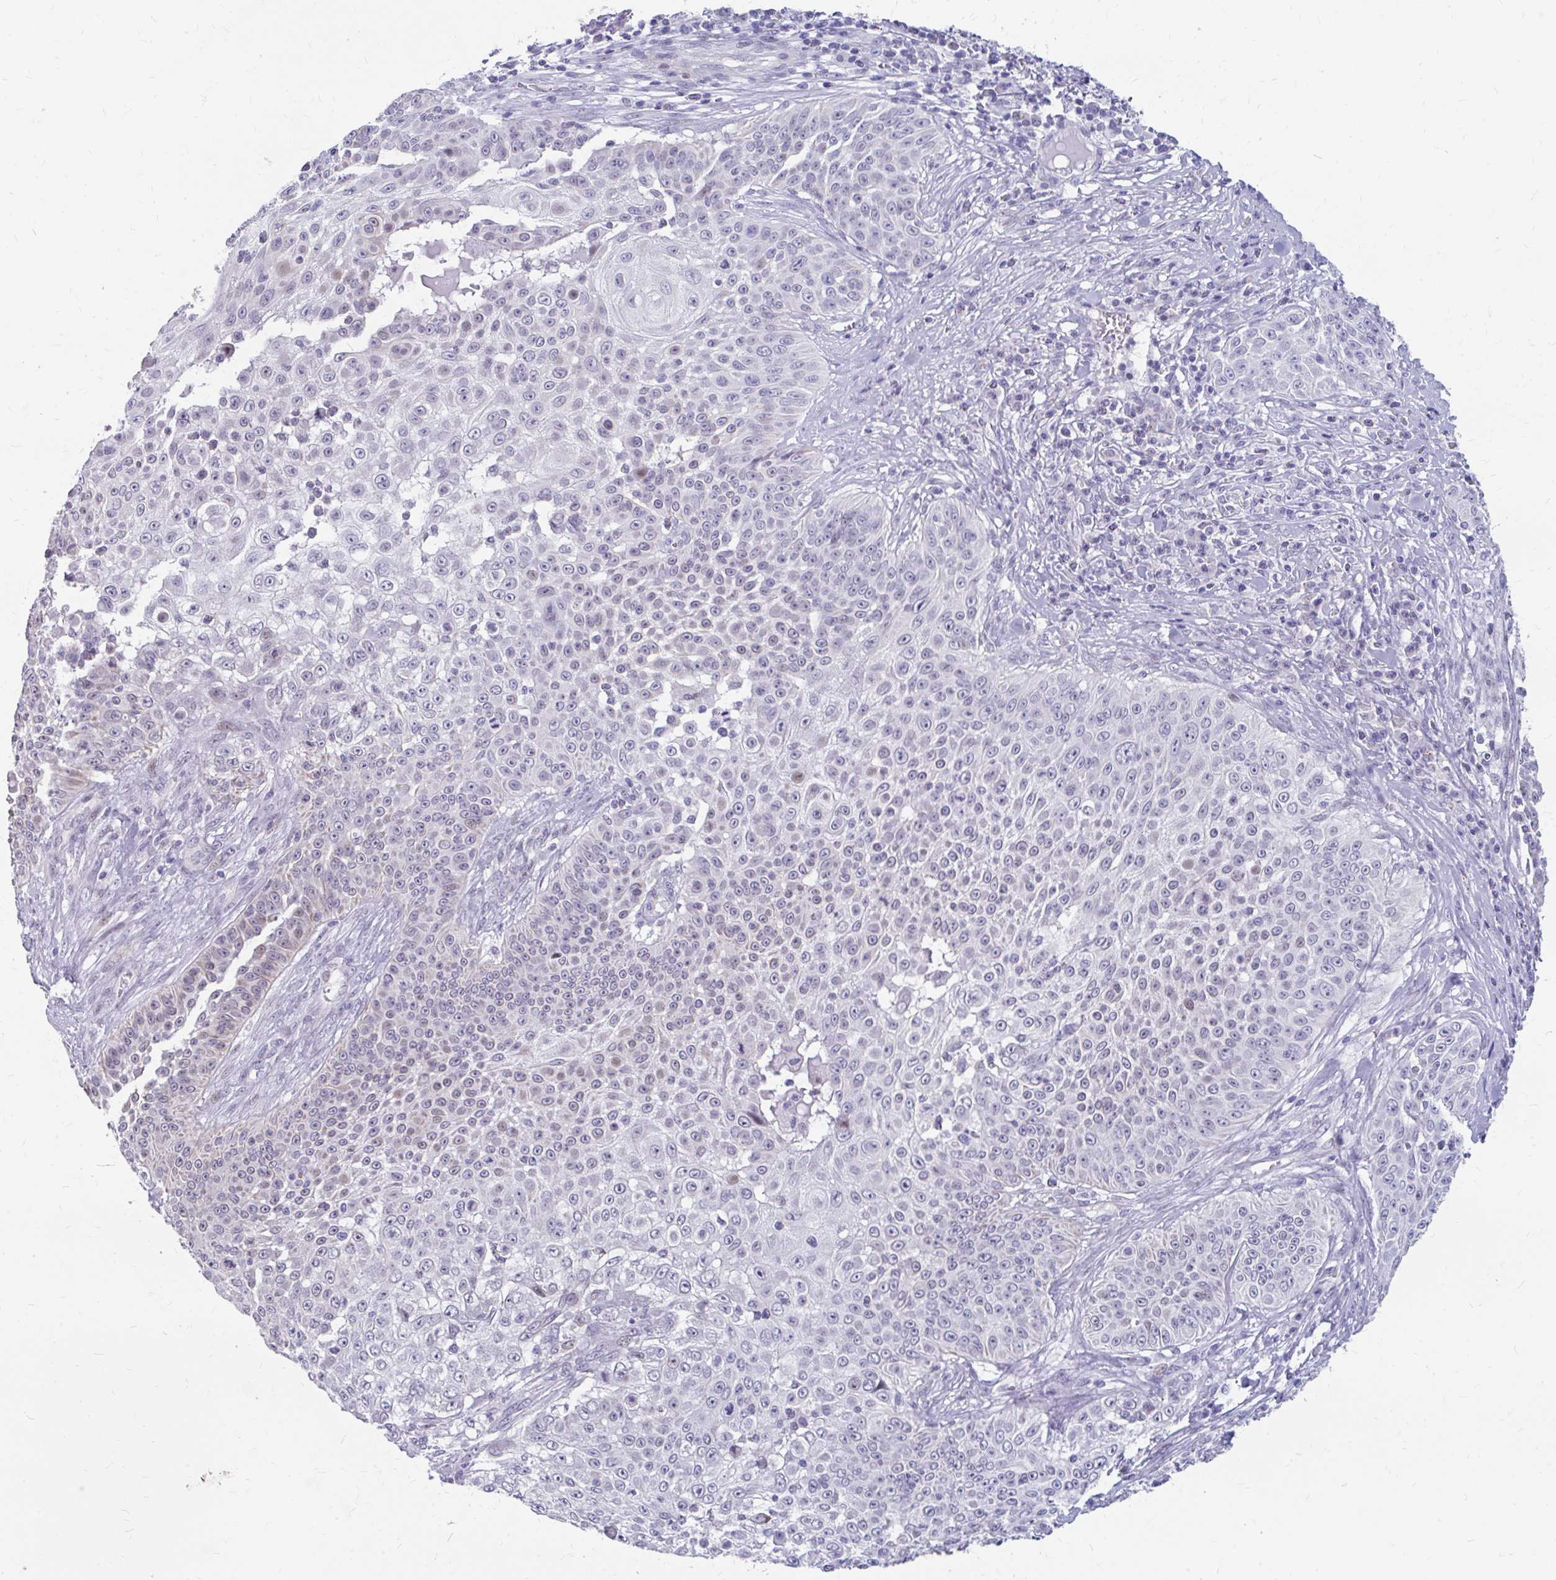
{"staining": {"intensity": "weak", "quantity": "<25%", "location": "cytoplasmic/membranous,nuclear"}, "tissue": "skin cancer", "cell_type": "Tumor cells", "image_type": "cancer", "snomed": [{"axis": "morphology", "description": "Squamous cell carcinoma, NOS"}, {"axis": "topography", "description": "Skin"}], "caption": "Tumor cells show no significant staining in squamous cell carcinoma (skin).", "gene": "RGS16", "patient": {"sex": "male", "age": 24}}